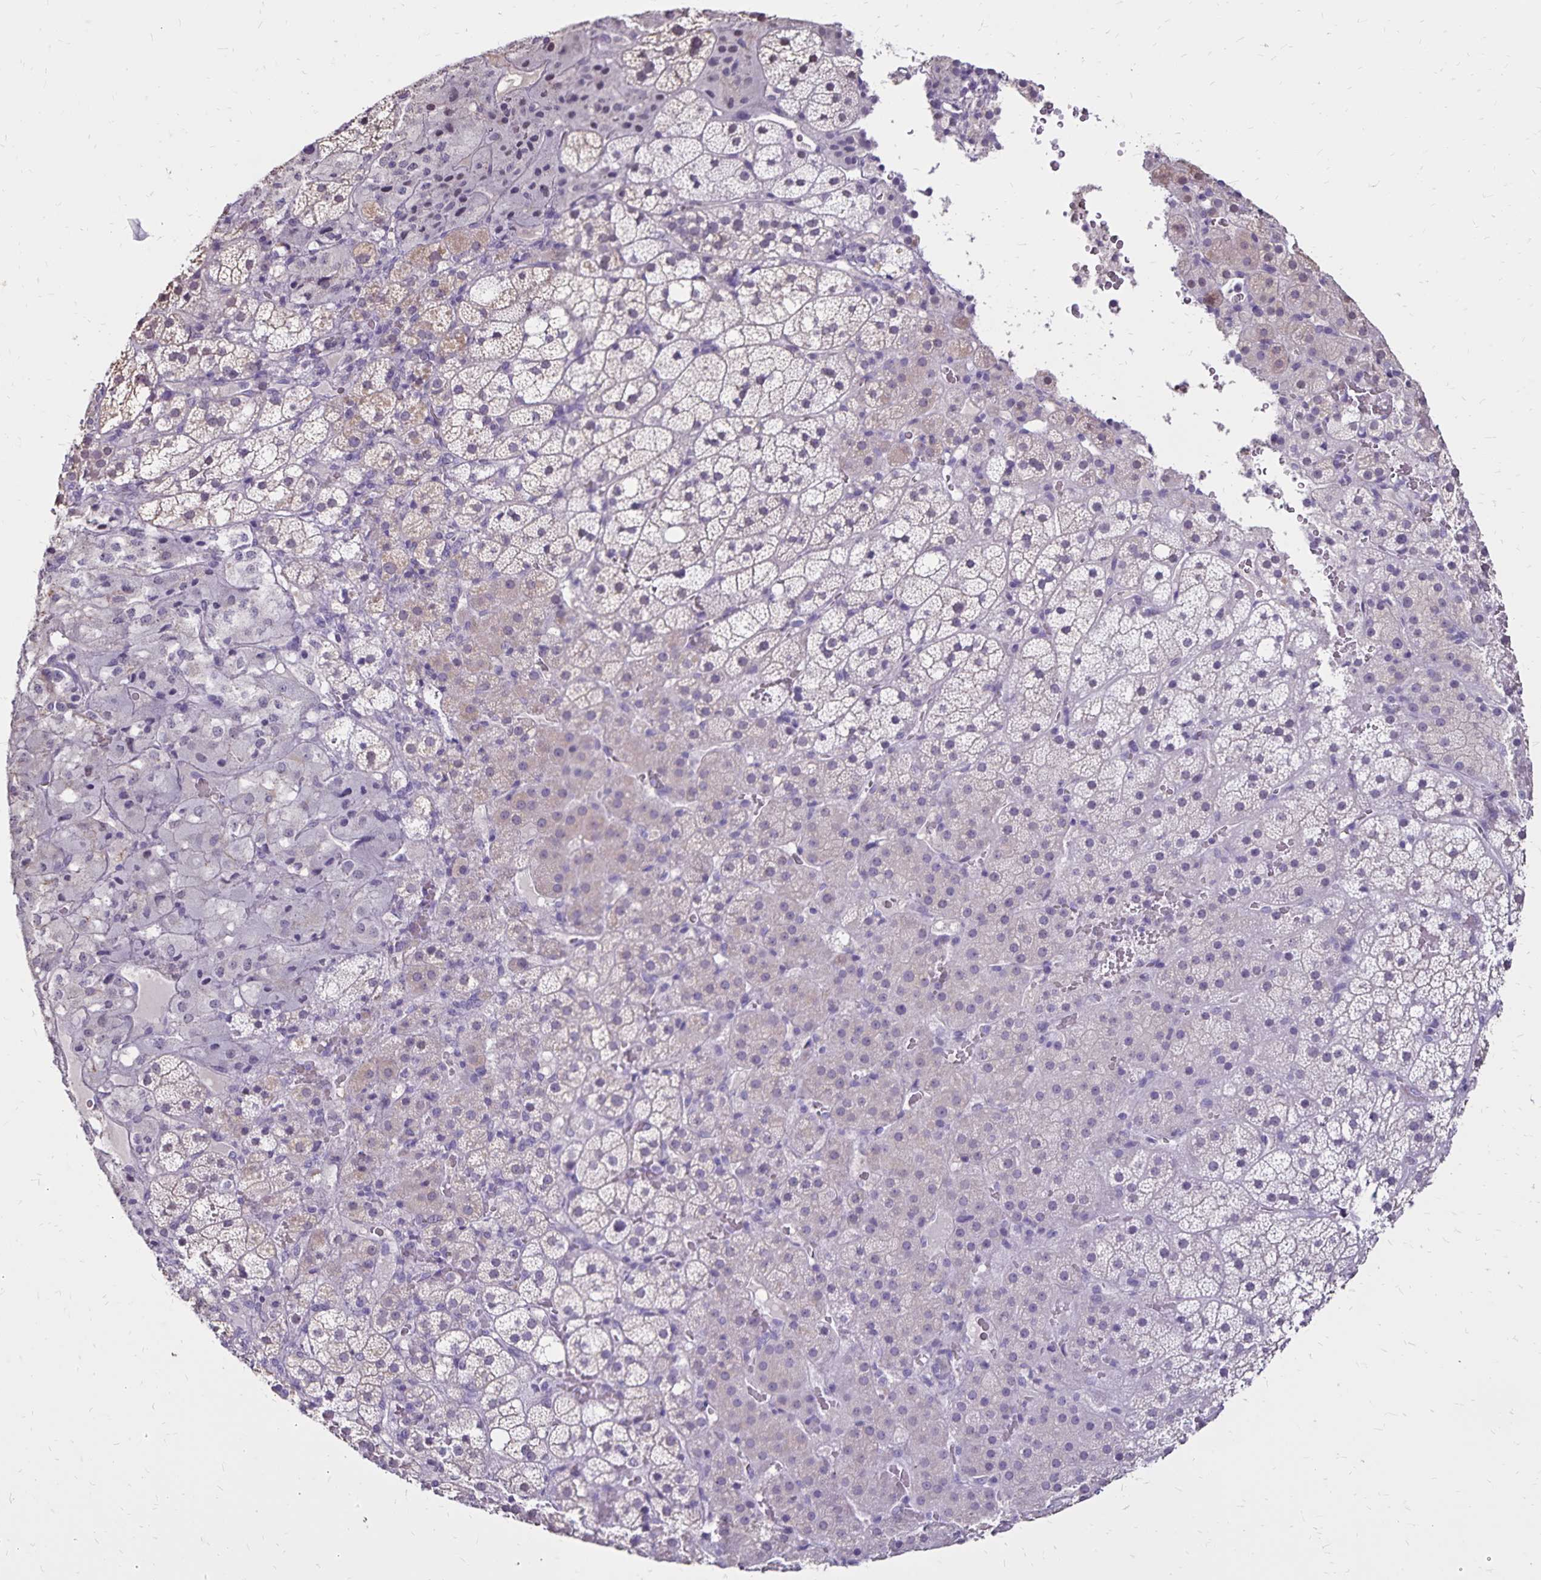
{"staining": {"intensity": "weak", "quantity": "<25%", "location": "cytoplasmic/membranous"}, "tissue": "adrenal gland", "cell_type": "Glandular cells", "image_type": "normal", "snomed": [{"axis": "morphology", "description": "Normal tissue, NOS"}, {"axis": "topography", "description": "Adrenal gland"}], "caption": "A histopathology image of adrenal gland stained for a protein demonstrates no brown staining in glandular cells.", "gene": "SH3GL3", "patient": {"sex": "male", "age": 53}}